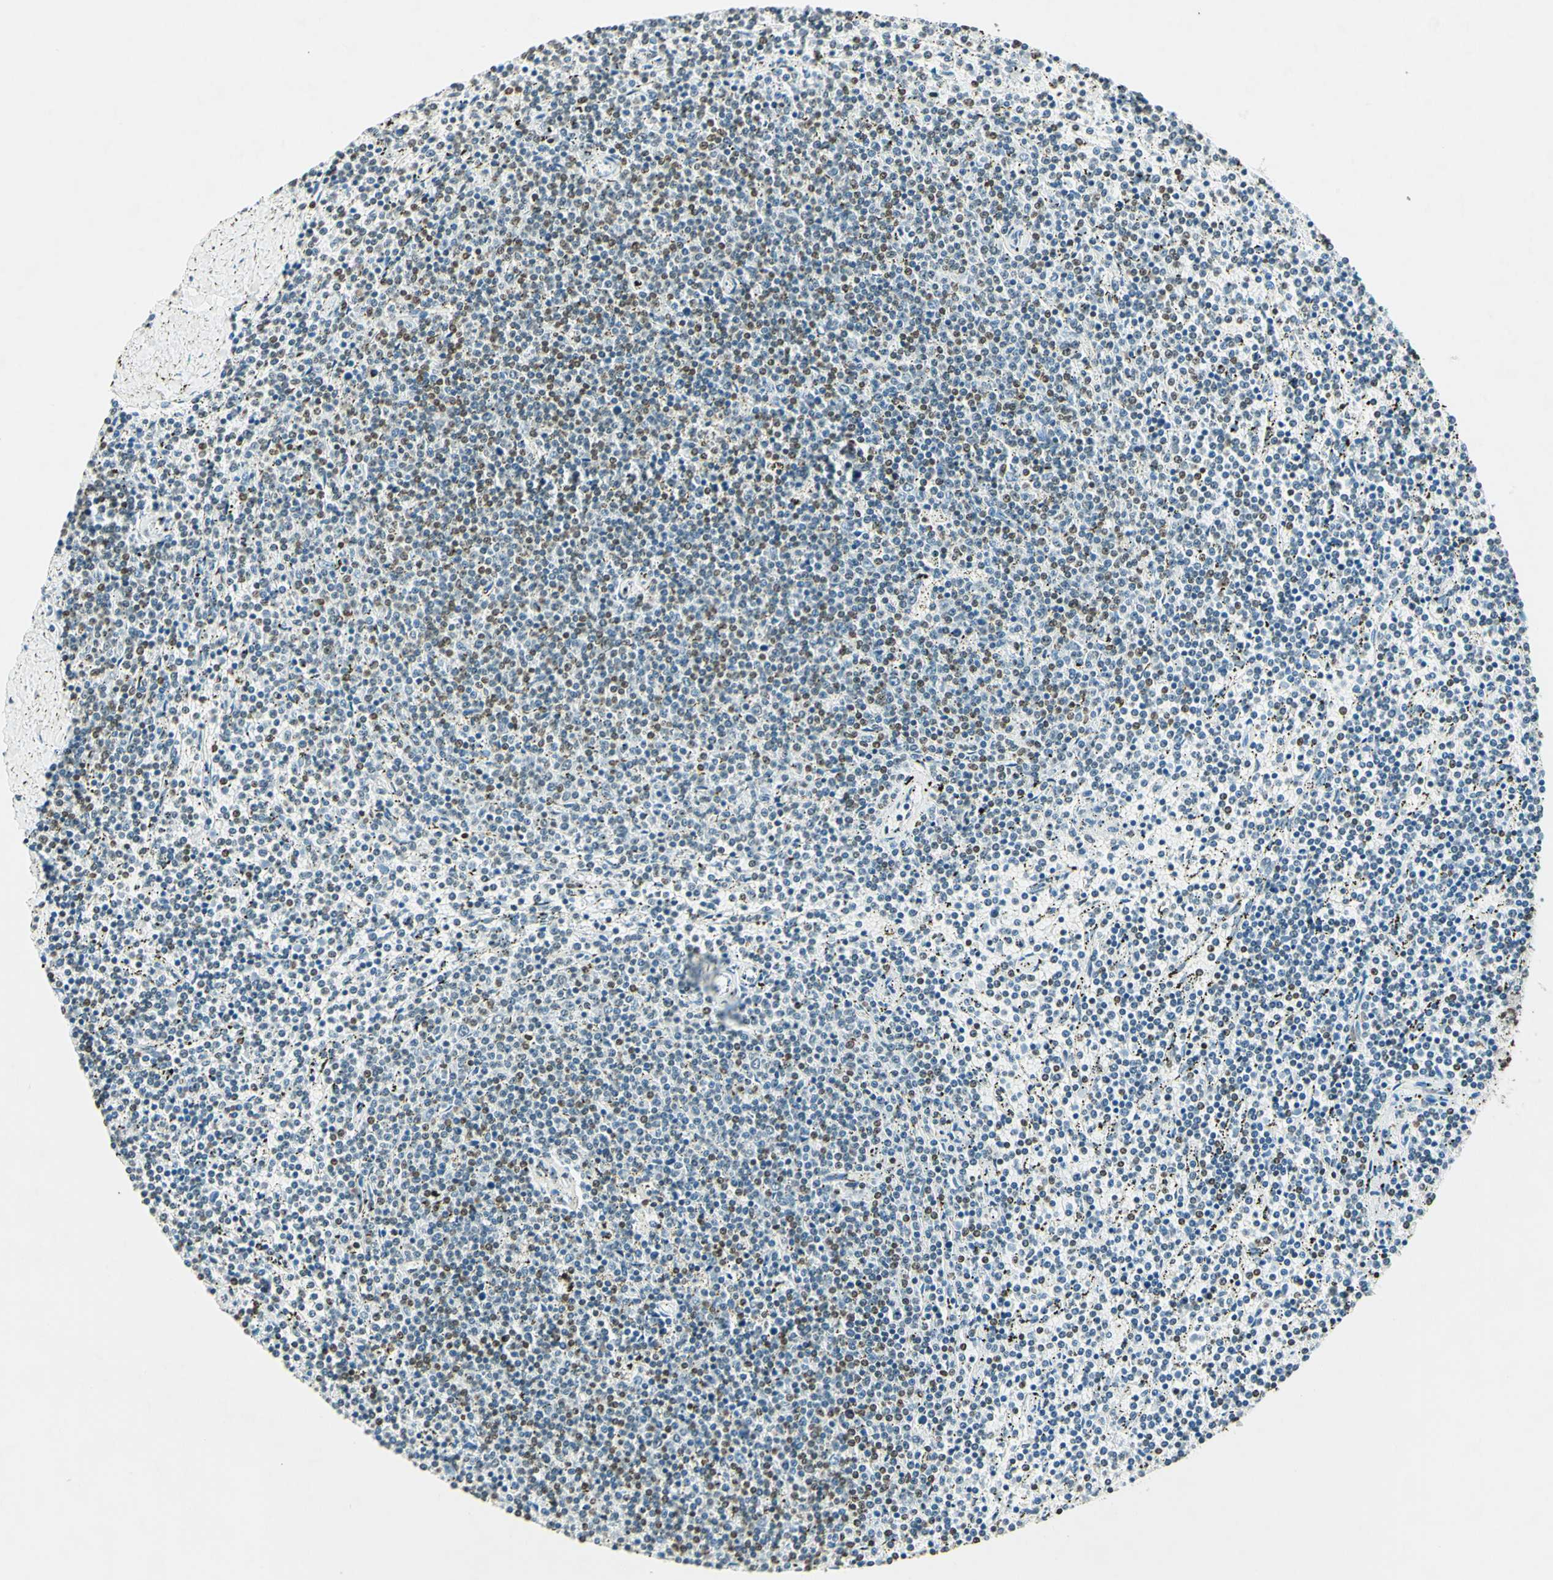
{"staining": {"intensity": "weak", "quantity": "<25%", "location": "nuclear"}, "tissue": "lymphoma", "cell_type": "Tumor cells", "image_type": "cancer", "snomed": [{"axis": "morphology", "description": "Malignant lymphoma, non-Hodgkin's type, Low grade"}, {"axis": "topography", "description": "Spleen"}], "caption": "DAB immunohistochemical staining of human lymphoma displays no significant positivity in tumor cells.", "gene": "MSH2", "patient": {"sex": "female", "age": 50}}